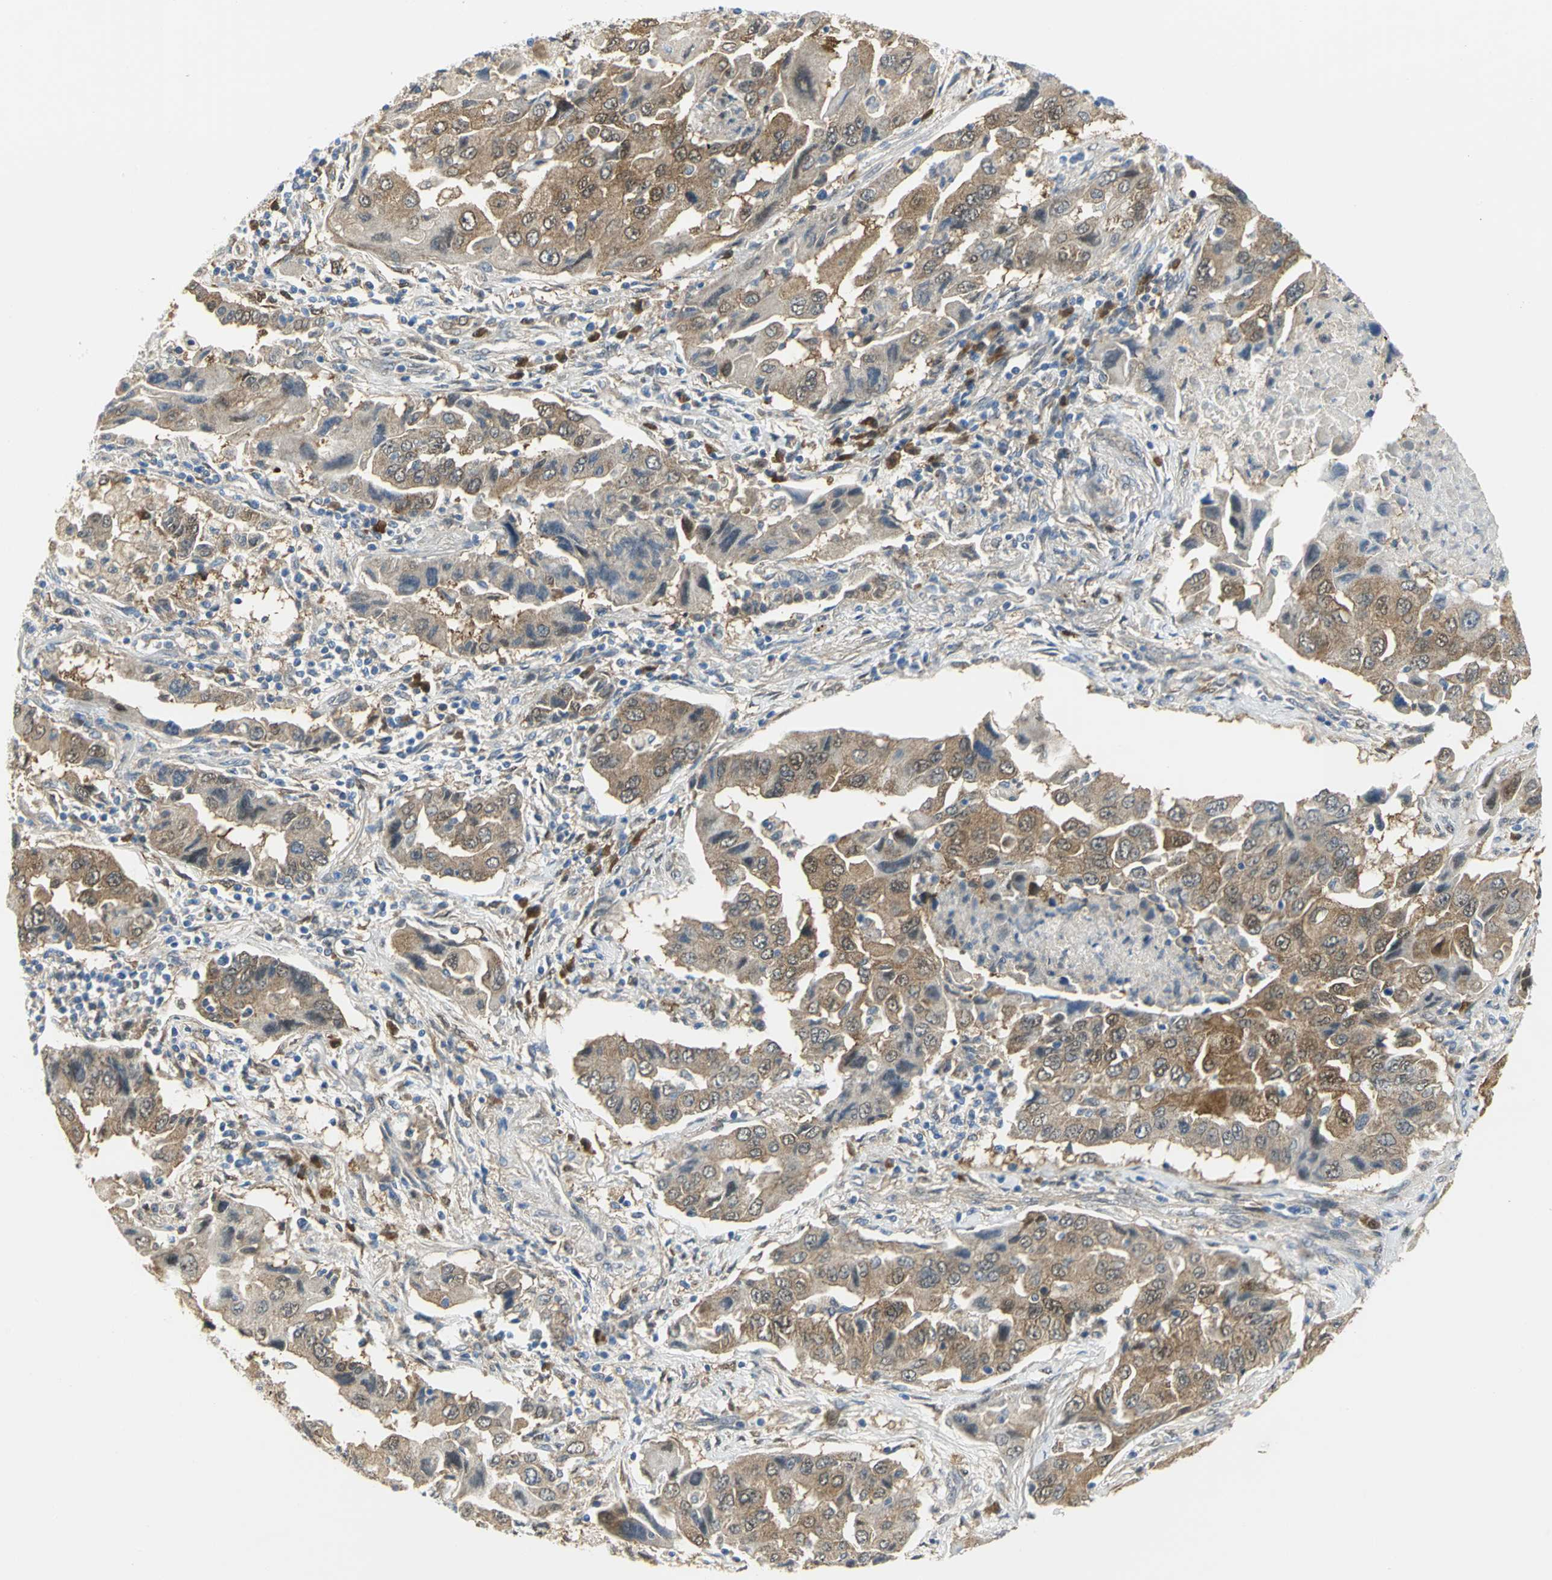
{"staining": {"intensity": "weak", "quantity": "25%-75%", "location": "cytoplasmic/membranous"}, "tissue": "lung cancer", "cell_type": "Tumor cells", "image_type": "cancer", "snomed": [{"axis": "morphology", "description": "Adenocarcinoma, NOS"}, {"axis": "topography", "description": "Lung"}], "caption": "Weak cytoplasmic/membranous staining for a protein is appreciated in approximately 25%-75% of tumor cells of lung cancer (adenocarcinoma) using immunohistochemistry (IHC).", "gene": "PGM3", "patient": {"sex": "female", "age": 65}}